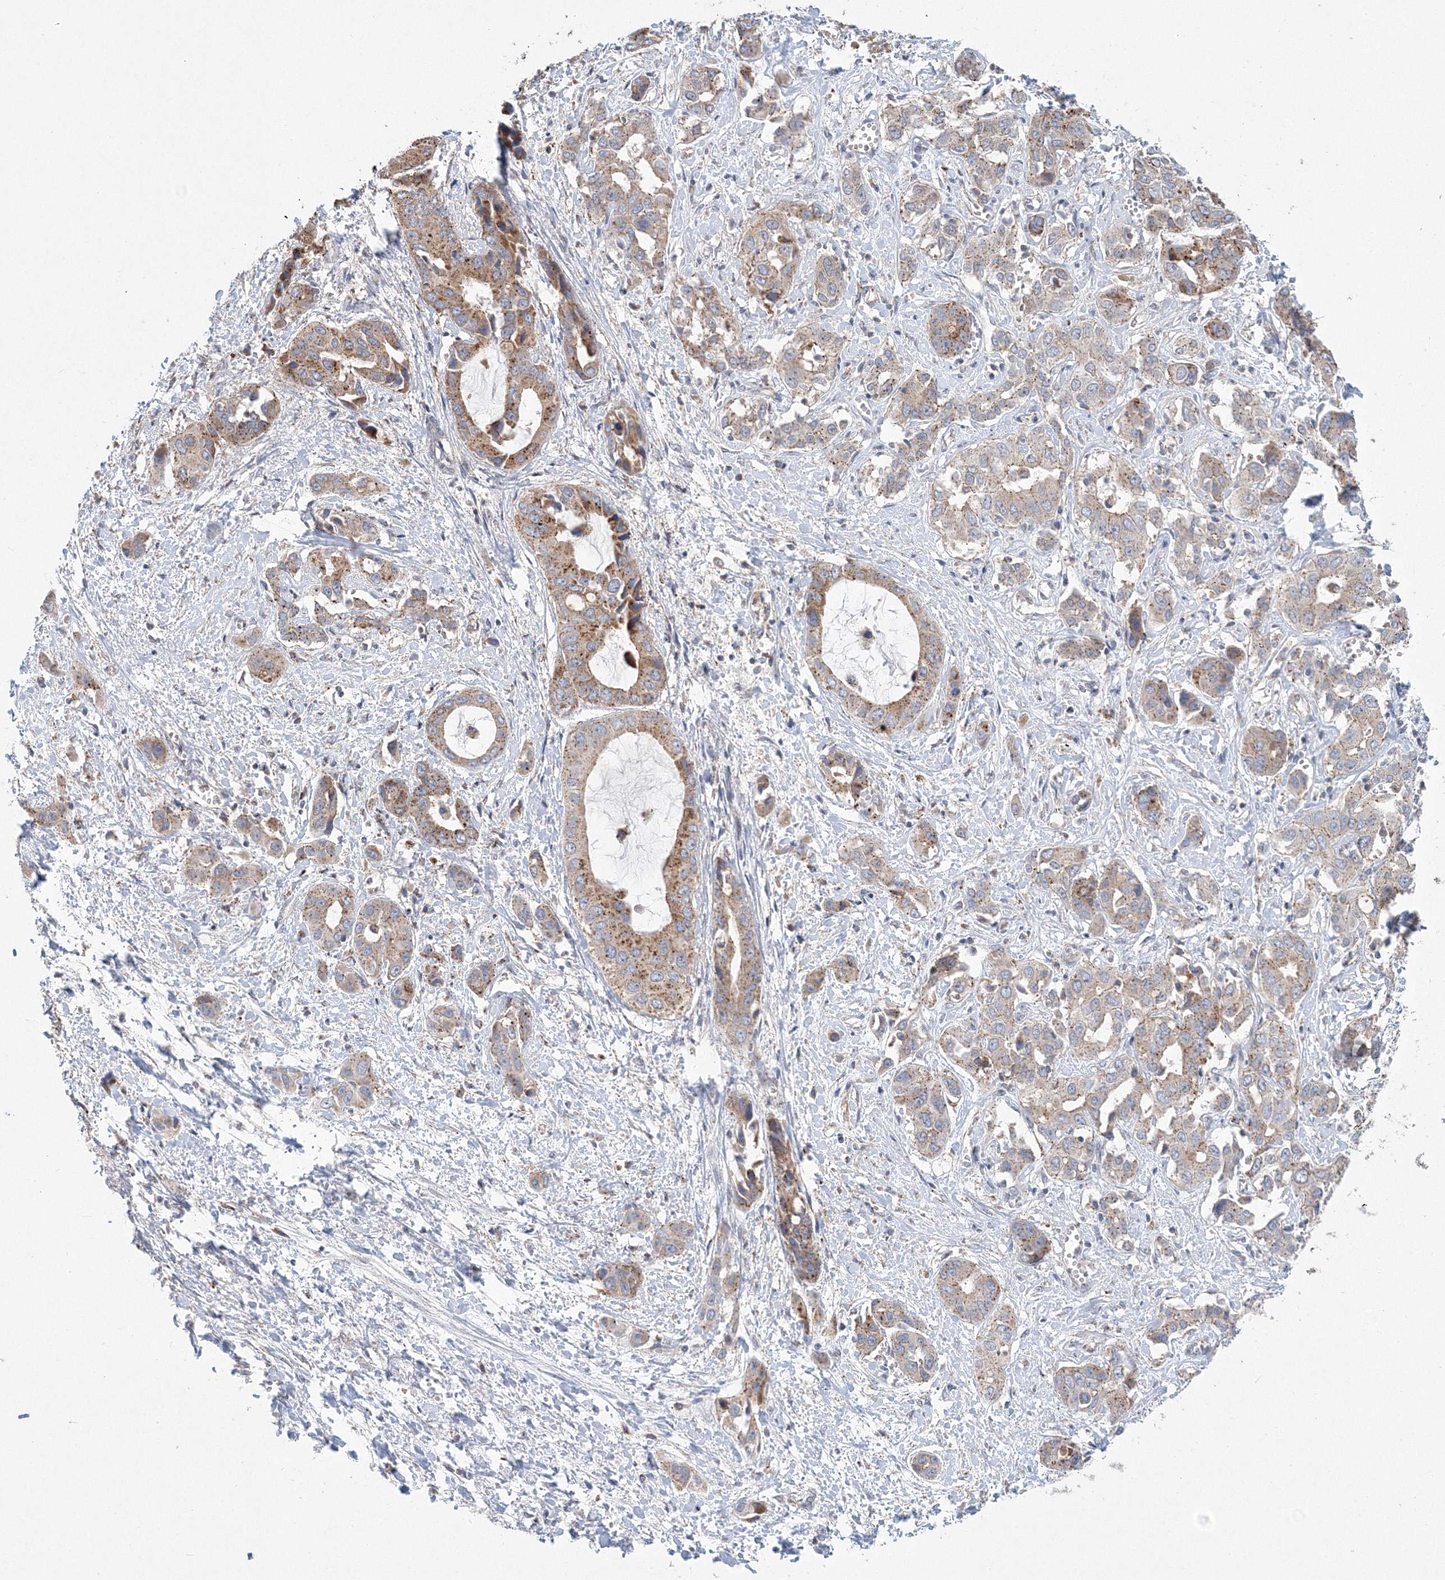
{"staining": {"intensity": "moderate", "quantity": ">75%", "location": "cytoplasmic/membranous"}, "tissue": "liver cancer", "cell_type": "Tumor cells", "image_type": "cancer", "snomed": [{"axis": "morphology", "description": "Cholangiocarcinoma"}, {"axis": "topography", "description": "Liver"}], "caption": "Protein staining of liver cholangiocarcinoma tissue exhibits moderate cytoplasmic/membranous staining in approximately >75% of tumor cells.", "gene": "AASDH", "patient": {"sex": "female", "age": 52}}